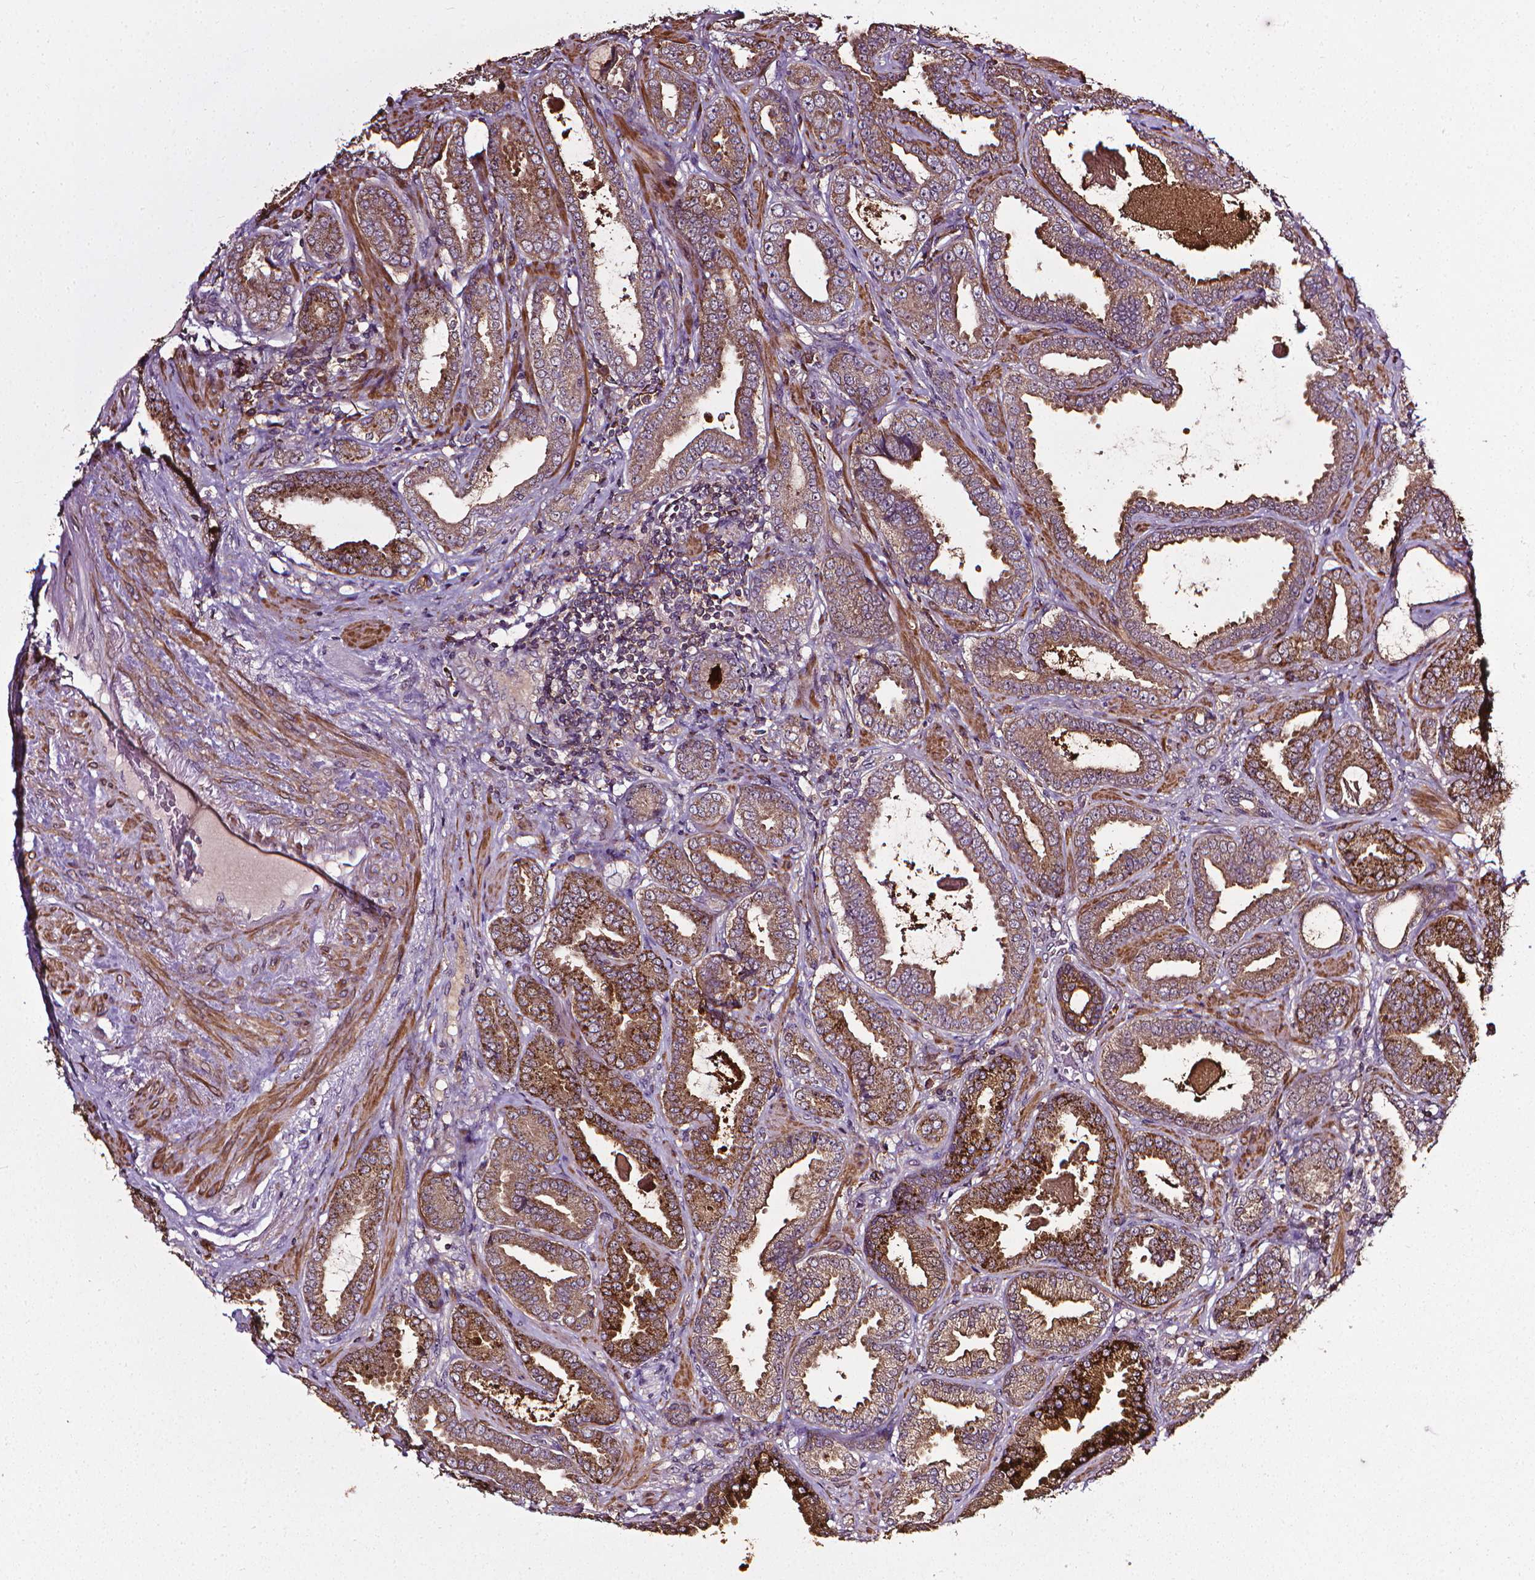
{"staining": {"intensity": "strong", "quantity": ">75%", "location": "cytoplasmic/membranous"}, "tissue": "prostate cancer", "cell_type": "Tumor cells", "image_type": "cancer", "snomed": [{"axis": "morphology", "description": "Adenocarcinoma, NOS"}, {"axis": "topography", "description": "Prostate"}], "caption": "Immunohistochemistry (IHC) of human prostate cancer reveals high levels of strong cytoplasmic/membranous staining in approximately >75% of tumor cells.", "gene": "PRAG1", "patient": {"sex": "male", "age": 64}}